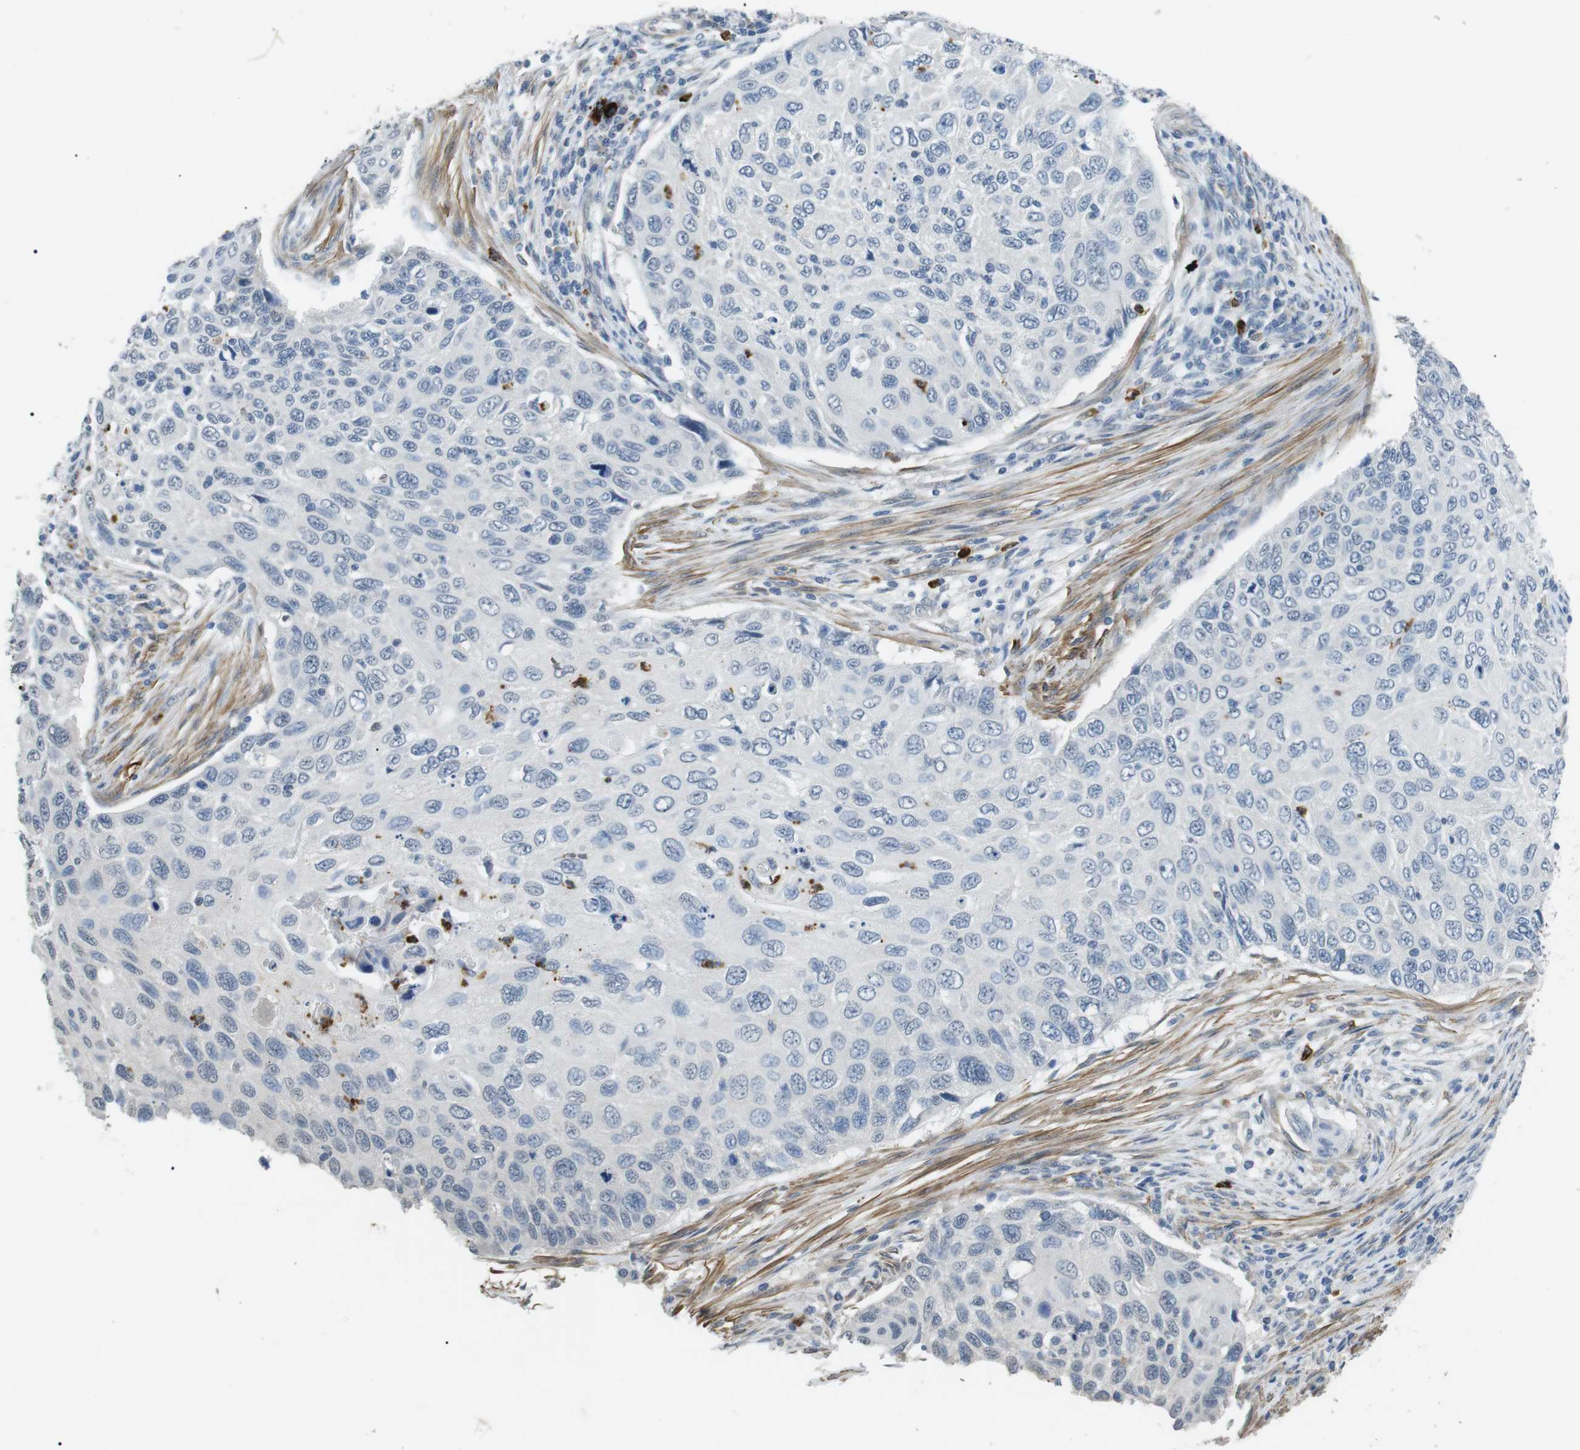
{"staining": {"intensity": "negative", "quantity": "none", "location": "none"}, "tissue": "cervical cancer", "cell_type": "Tumor cells", "image_type": "cancer", "snomed": [{"axis": "morphology", "description": "Squamous cell carcinoma, NOS"}, {"axis": "topography", "description": "Cervix"}], "caption": "Tumor cells show no significant protein staining in cervical cancer (squamous cell carcinoma).", "gene": "GZMM", "patient": {"sex": "female", "age": 70}}